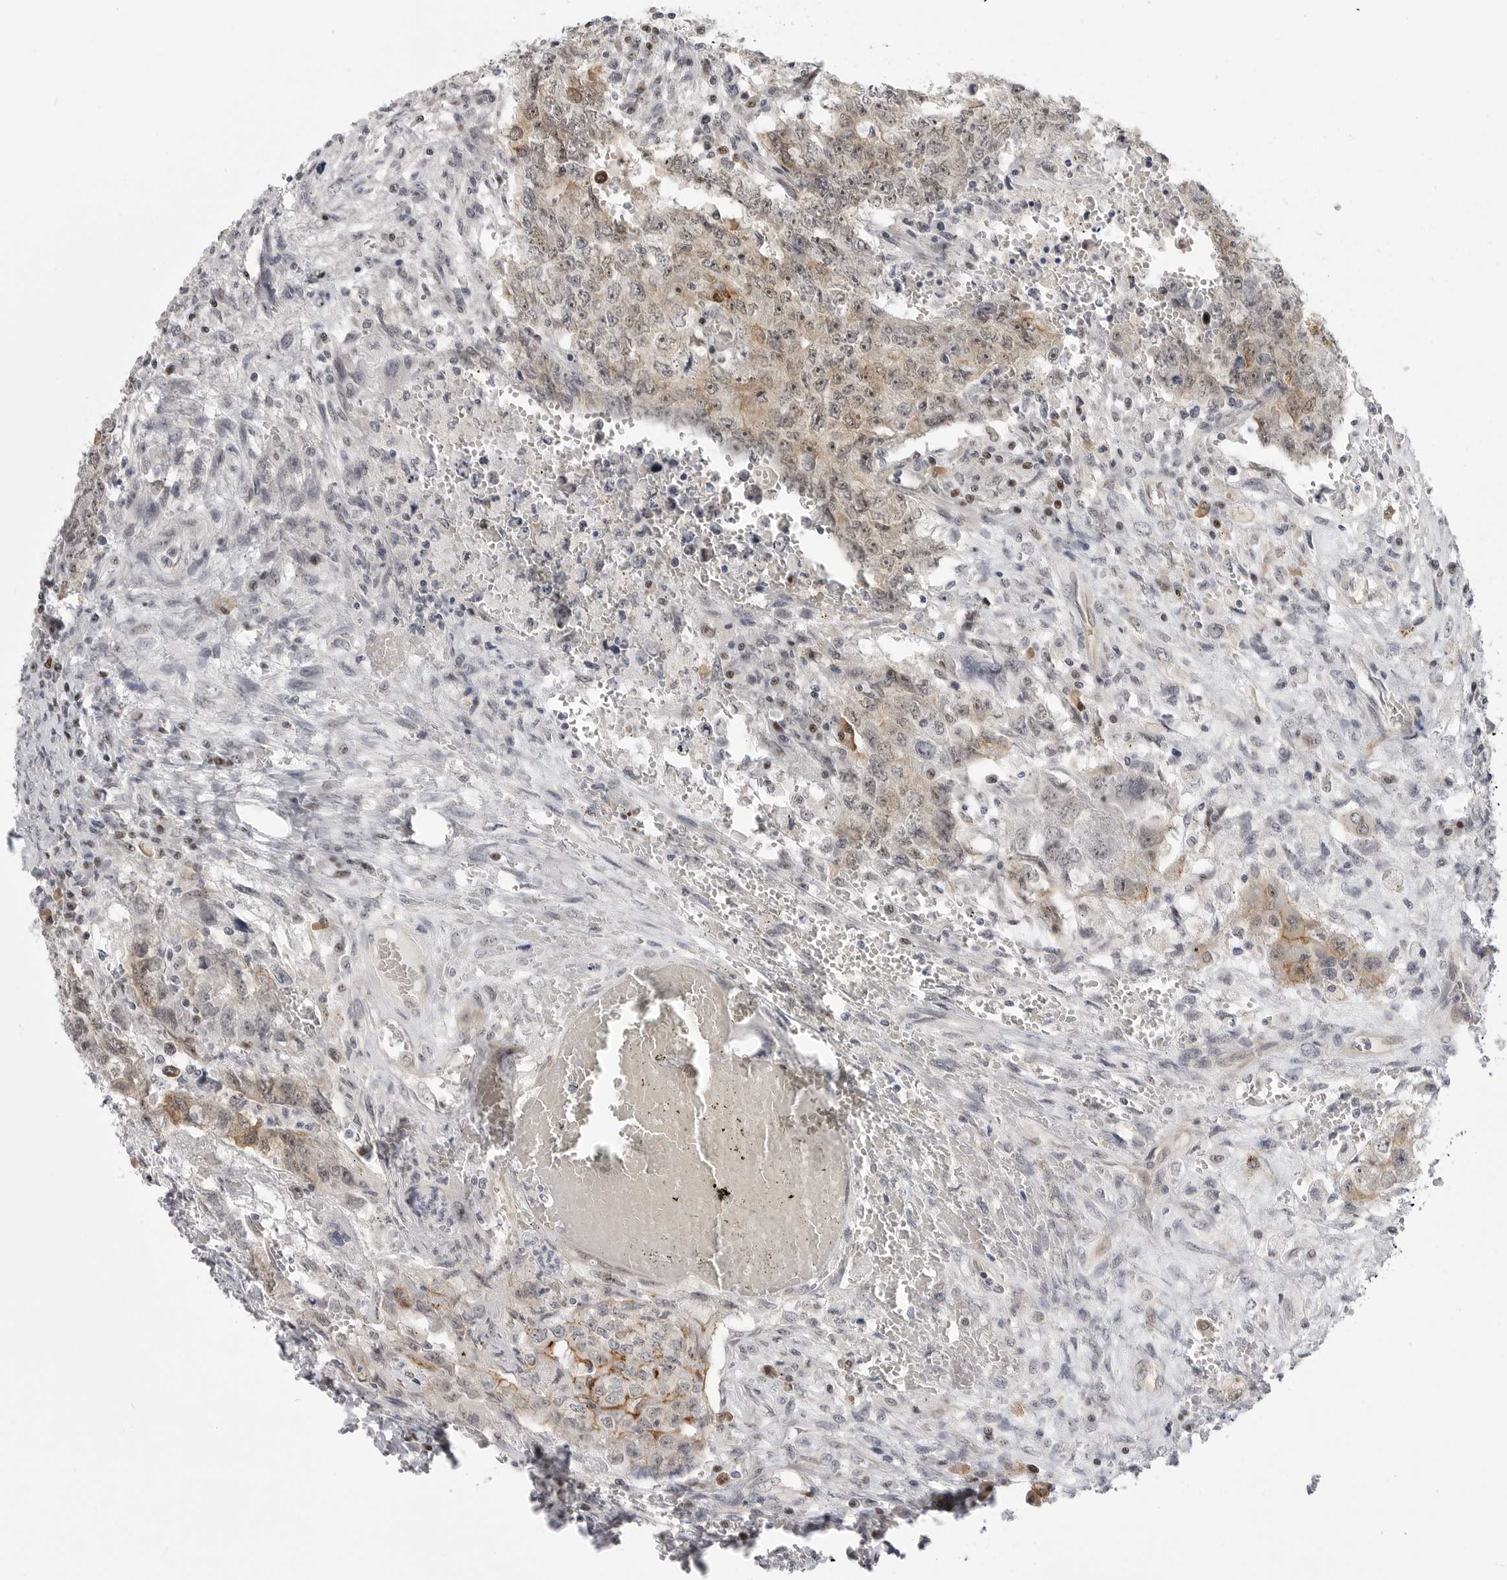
{"staining": {"intensity": "weak", "quantity": "<25%", "location": "cytoplasmic/membranous,nuclear"}, "tissue": "testis cancer", "cell_type": "Tumor cells", "image_type": "cancer", "snomed": [{"axis": "morphology", "description": "Carcinoma, Embryonal, NOS"}, {"axis": "topography", "description": "Testis"}], "caption": "This is an immunohistochemistry (IHC) histopathology image of human embryonal carcinoma (testis). There is no expression in tumor cells.", "gene": "CEP295NL", "patient": {"sex": "male", "age": 26}}